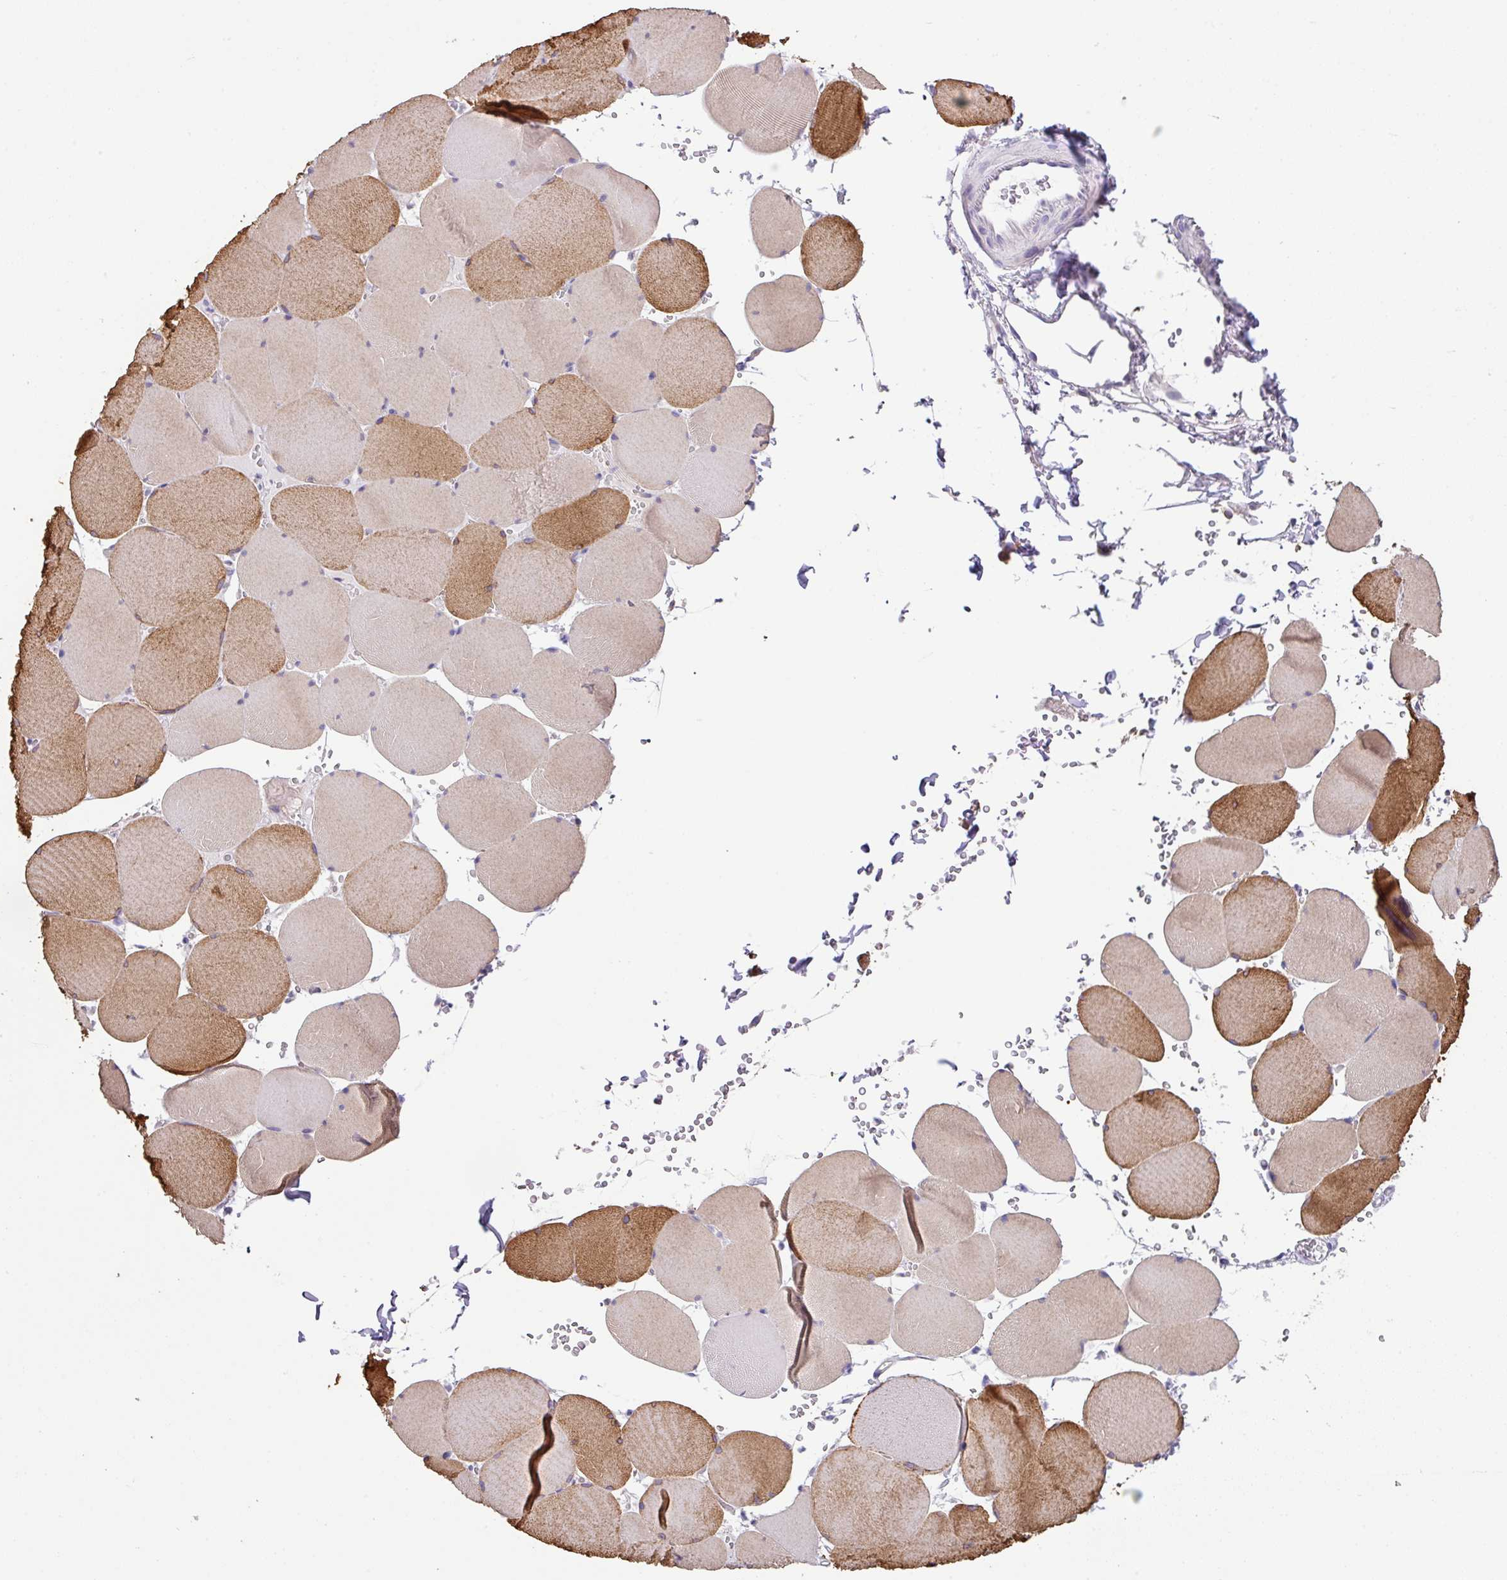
{"staining": {"intensity": "moderate", "quantity": "25%-75%", "location": "cytoplasmic/membranous"}, "tissue": "skeletal muscle", "cell_type": "Myocytes", "image_type": "normal", "snomed": [{"axis": "morphology", "description": "Normal tissue, NOS"}, {"axis": "topography", "description": "Skeletal muscle"}, {"axis": "topography", "description": "Head-Neck"}], "caption": "Immunohistochemistry (DAB (3,3'-diaminobenzidine)) staining of benign human skeletal muscle reveals moderate cytoplasmic/membranous protein expression in about 25%-75% of myocytes. (brown staining indicates protein expression, while blue staining denotes nuclei).", "gene": "ZG16", "patient": {"sex": "male", "age": 66}}